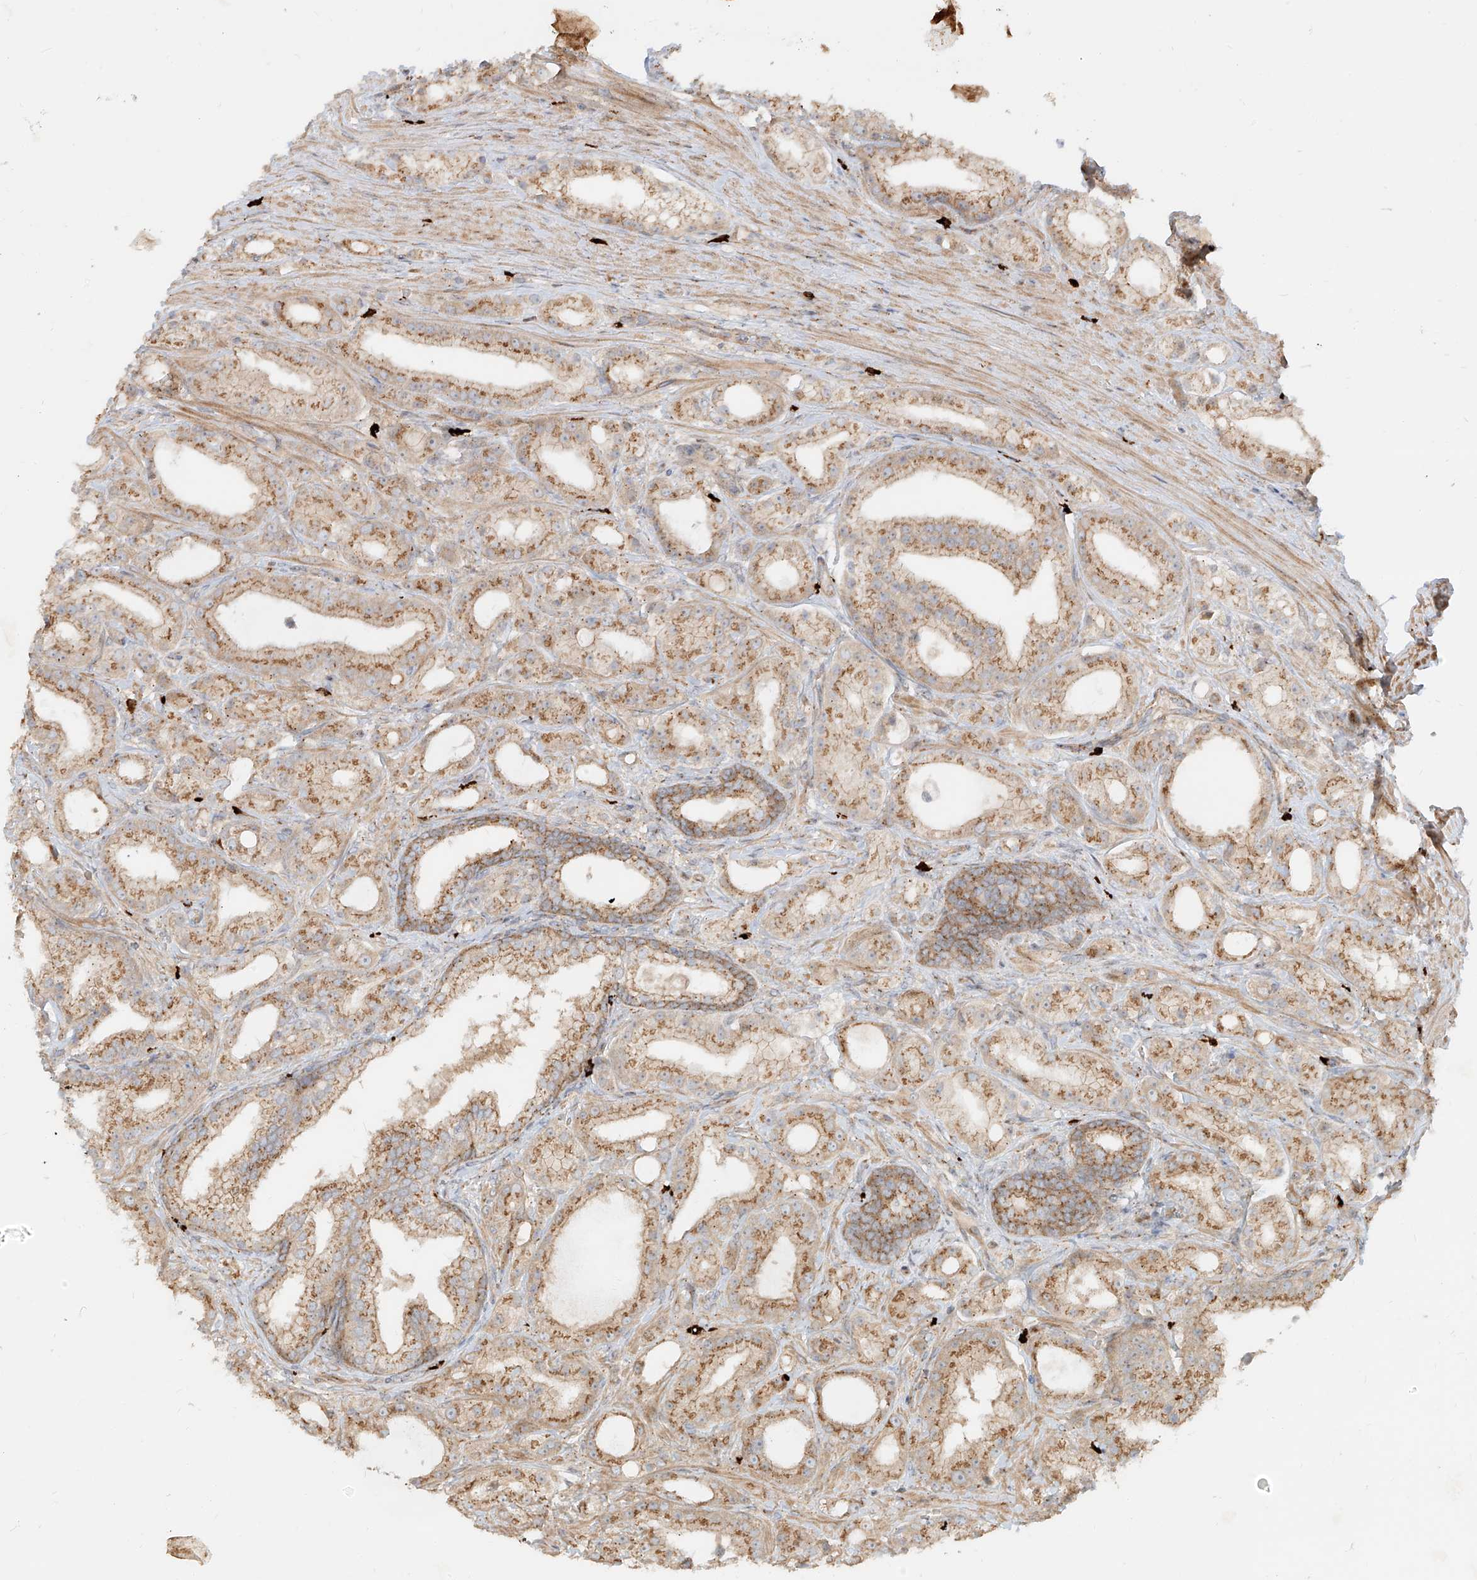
{"staining": {"intensity": "moderate", "quantity": ">75%", "location": "cytoplasmic/membranous"}, "tissue": "prostate cancer", "cell_type": "Tumor cells", "image_type": "cancer", "snomed": [{"axis": "morphology", "description": "Adenocarcinoma, Low grade"}, {"axis": "topography", "description": "Prostate"}], "caption": "A high-resolution histopathology image shows IHC staining of adenocarcinoma (low-grade) (prostate), which shows moderate cytoplasmic/membranous staining in about >75% of tumor cells.", "gene": "ZNF287", "patient": {"sex": "male", "age": 67}}